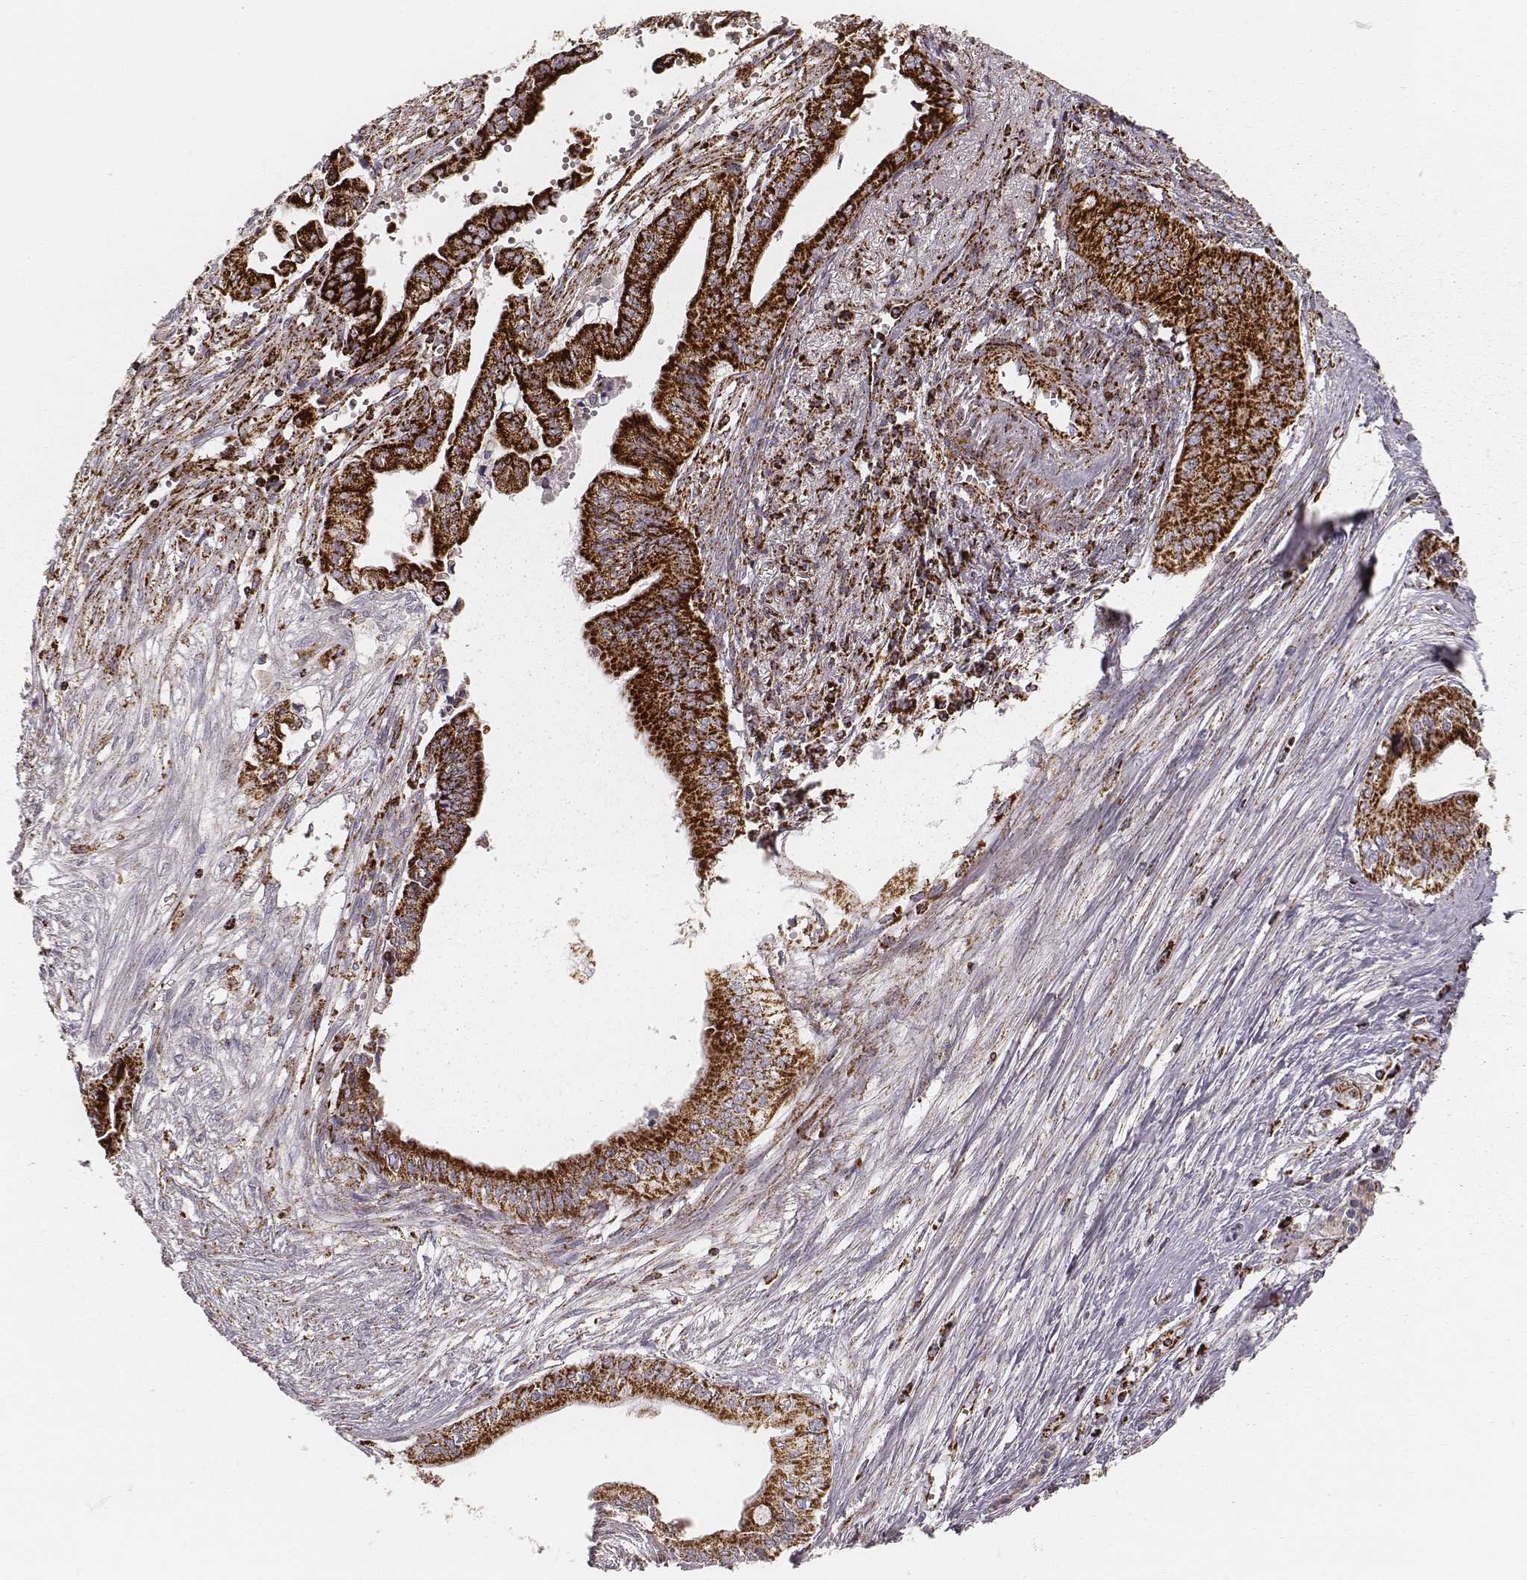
{"staining": {"intensity": "strong", "quantity": ">75%", "location": "cytoplasmic/membranous"}, "tissue": "pancreatic cancer", "cell_type": "Tumor cells", "image_type": "cancer", "snomed": [{"axis": "morphology", "description": "Adenocarcinoma, NOS"}, {"axis": "topography", "description": "Pancreas"}], "caption": "Human pancreatic cancer stained for a protein (brown) demonstrates strong cytoplasmic/membranous positive staining in approximately >75% of tumor cells.", "gene": "TUFM", "patient": {"sex": "female", "age": 61}}